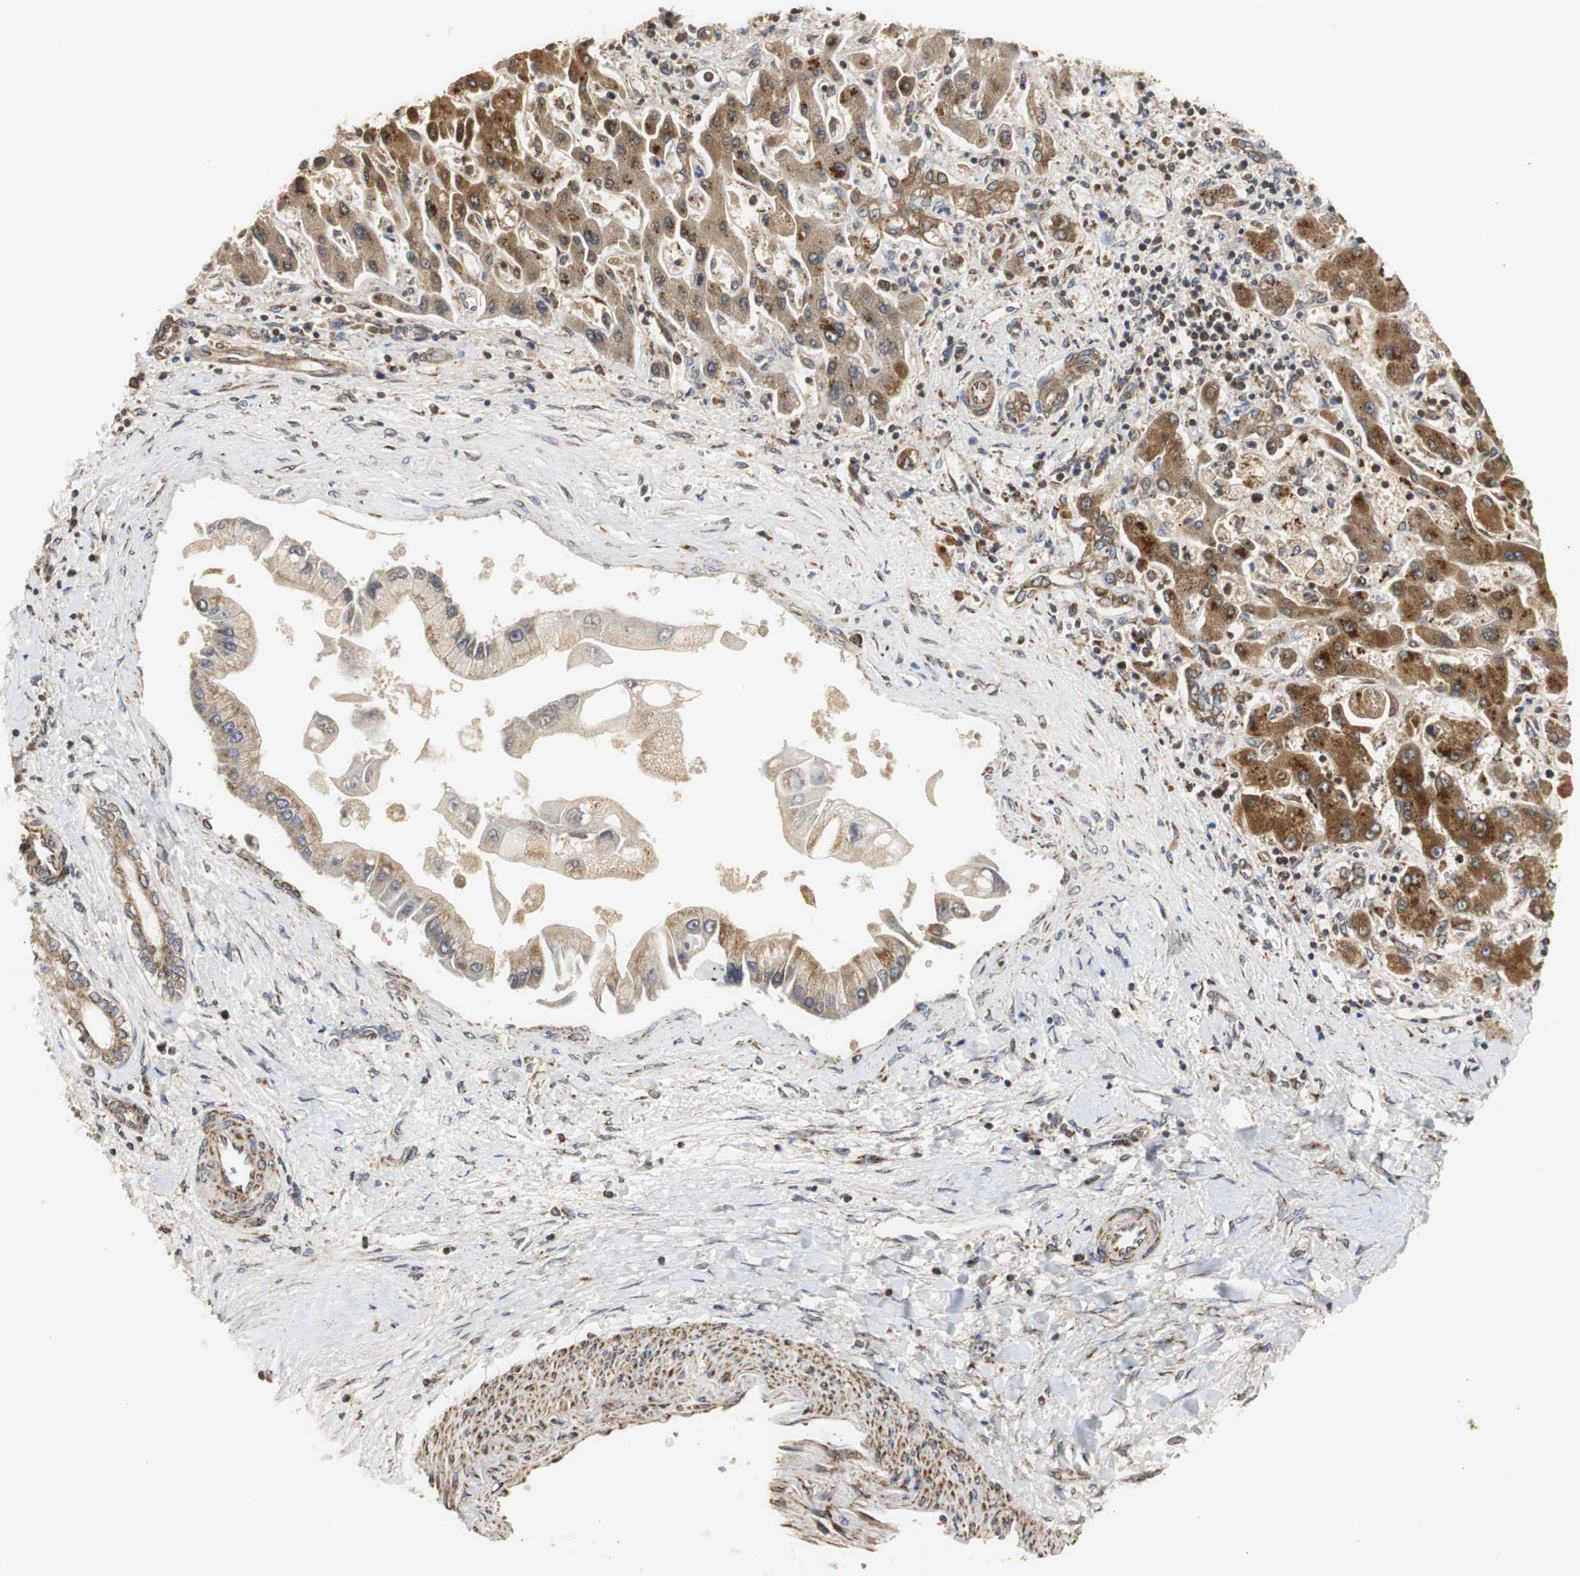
{"staining": {"intensity": "strong", "quantity": ">75%", "location": "cytoplasmic/membranous"}, "tissue": "liver cancer", "cell_type": "Tumor cells", "image_type": "cancer", "snomed": [{"axis": "morphology", "description": "Cholangiocarcinoma"}, {"axis": "topography", "description": "Liver"}], "caption": "Liver cholangiocarcinoma was stained to show a protein in brown. There is high levels of strong cytoplasmic/membranous expression in approximately >75% of tumor cells.", "gene": "HSD17B10", "patient": {"sex": "male", "age": 50}}